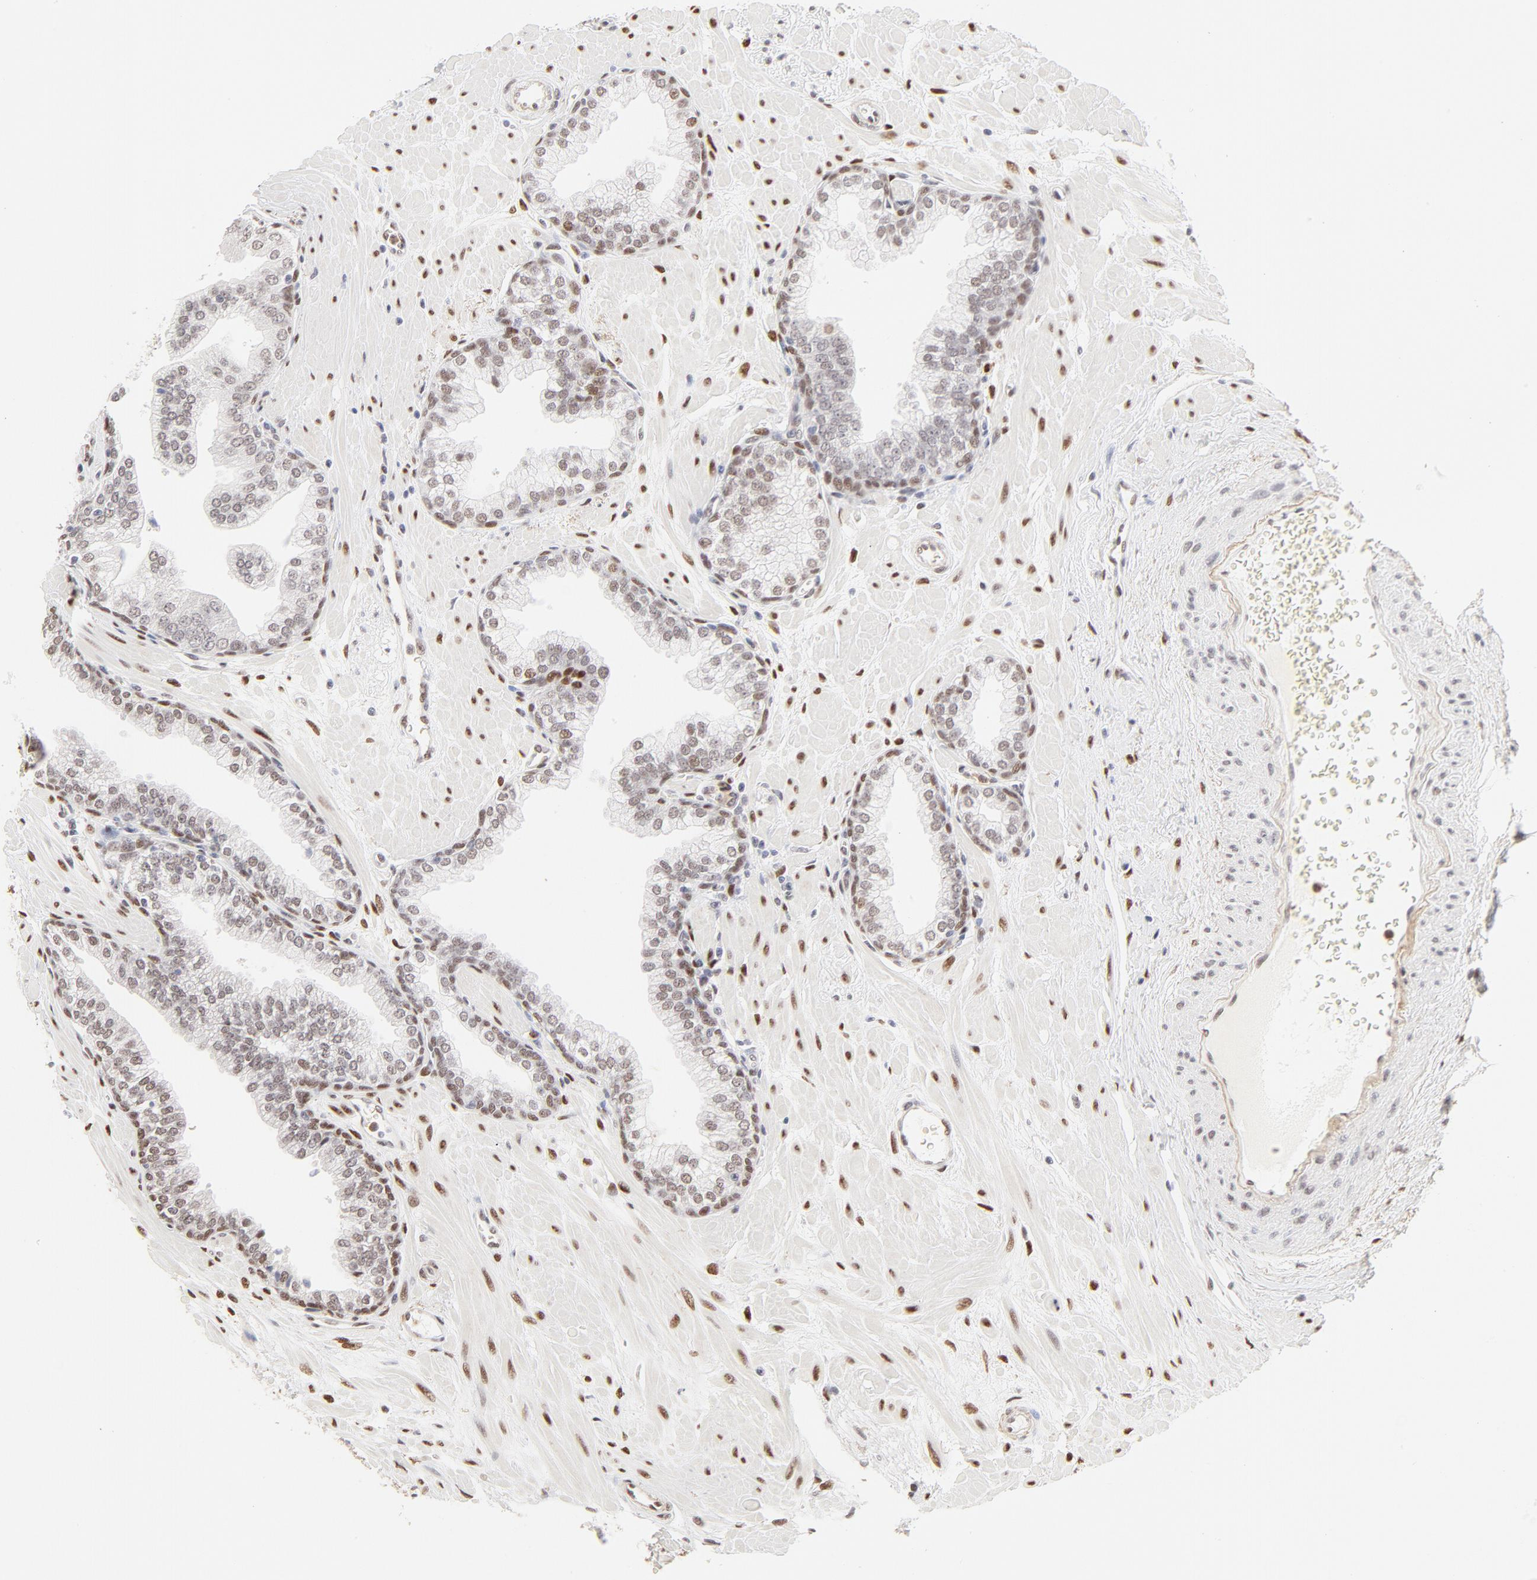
{"staining": {"intensity": "moderate", "quantity": ">75%", "location": "nuclear"}, "tissue": "prostate", "cell_type": "Glandular cells", "image_type": "normal", "snomed": [{"axis": "morphology", "description": "Normal tissue, NOS"}, {"axis": "topography", "description": "Prostate"}], "caption": "Protein analysis of unremarkable prostate reveals moderate nuclear staining in approximately >75% of glandular cells.", "gene": "PBX1", "patient": {"sex": "male", "age": 60}}